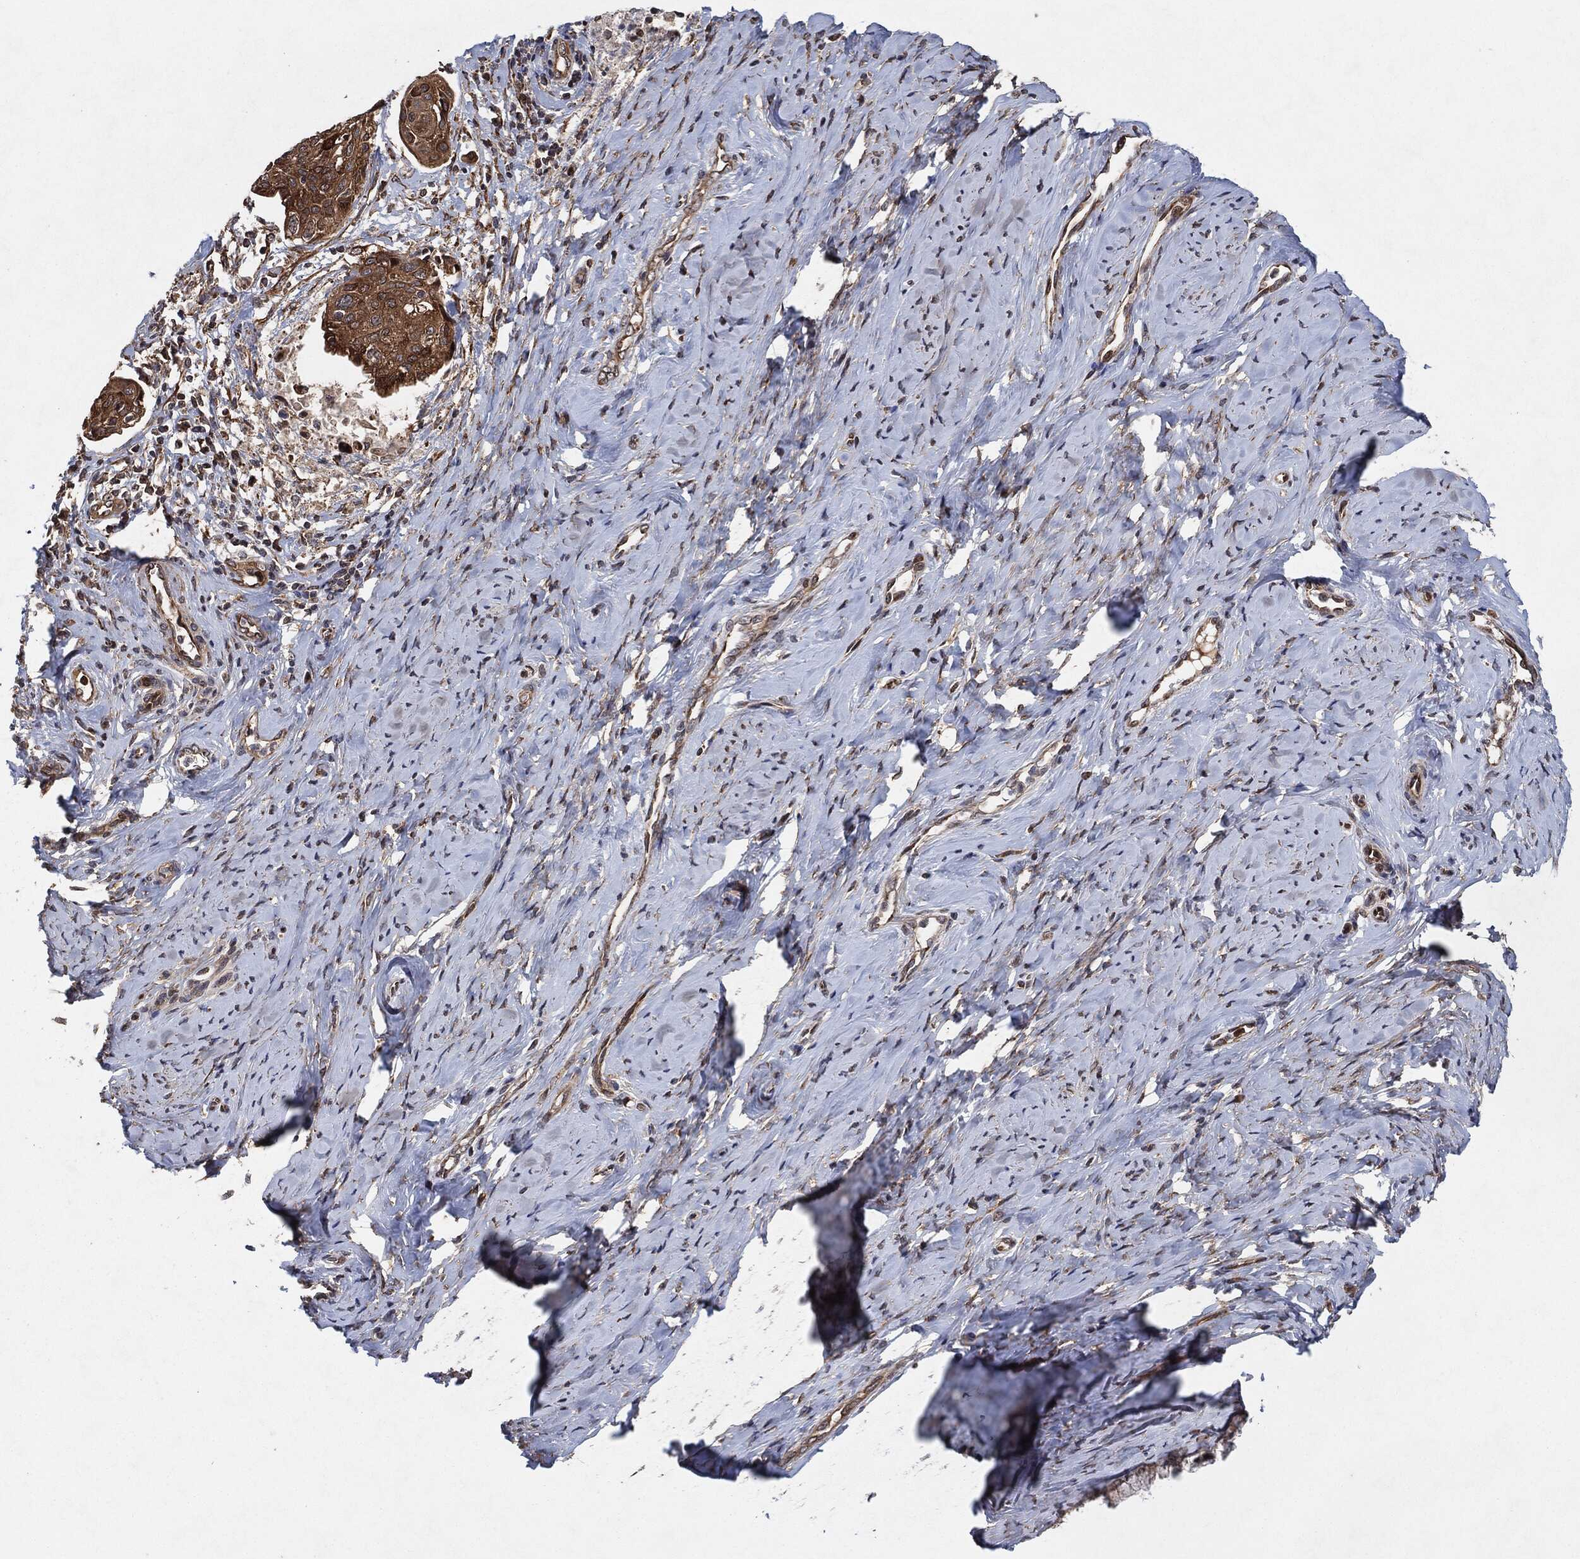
{"staining": {"intensity": "moderate", "quantity": ">75%", "location": "cytoplasmic/membranous"}, "tissue": "cervical cancer", "cell_type": "Tumor cells", "image_type": "cancer", "snomed": [{"axis": "morphology", "description": "Squamous cell carcinoma, NOS"}, {"axis": "topography", "description": "Cervix"}], "caption": "Immunohistochemical staining of human cervical cancer exhibits medium levels of moderate cytoplasmic/membranous expression in about >75% of tumor cells.", "gene": "BCAR1", "patient": {"sex": "female", "age": 51}}